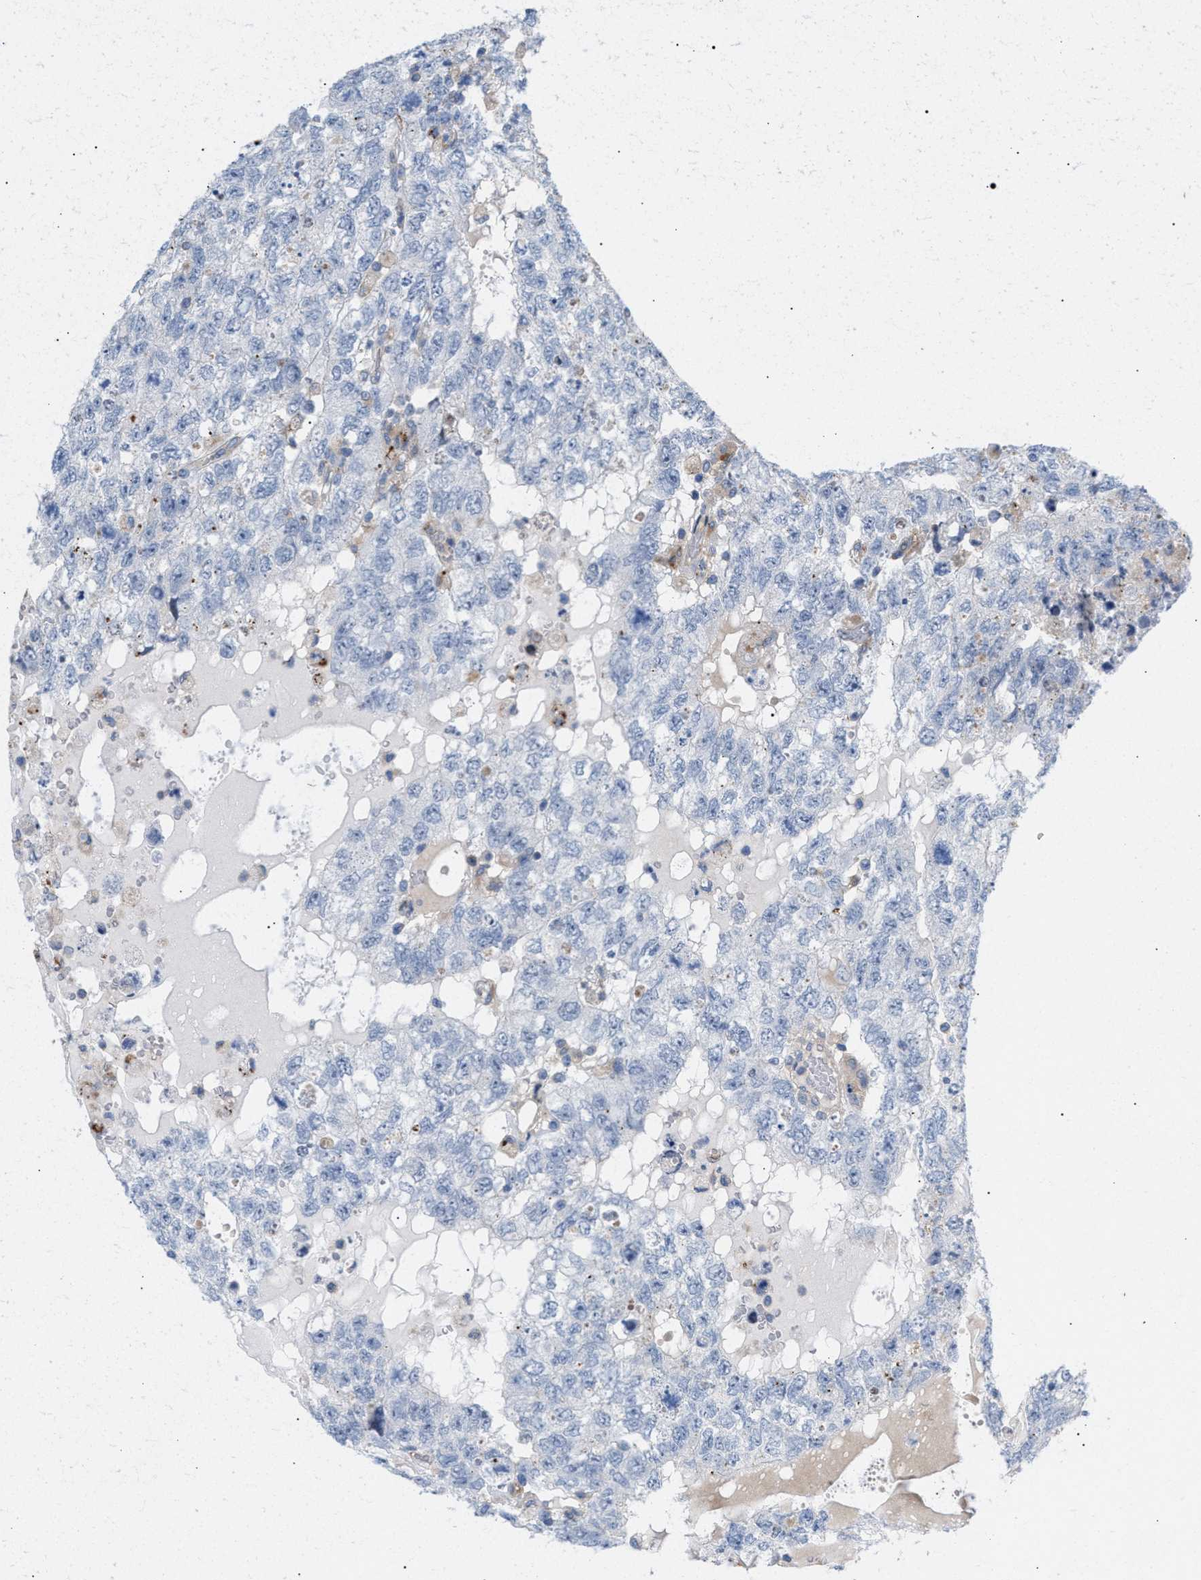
{"staining": {"intensity": "negative", "quantity": "none", "location": "none"}, "tissue": "testis cancer", "cell_type": "Tumor cells", "image_type": "cancer", "snomed": [{"axis": "morphology", "description": "Carcinoma, Embryonal, NOS"}, {"axis": "topography", "description": "Testis"}], "caption": "The histopathology image shows no significant staining in tumor cells of embryonal carcinoma (testis).", "gene": "MBTD1", "patient": {"sex": "male", "age": 36}}